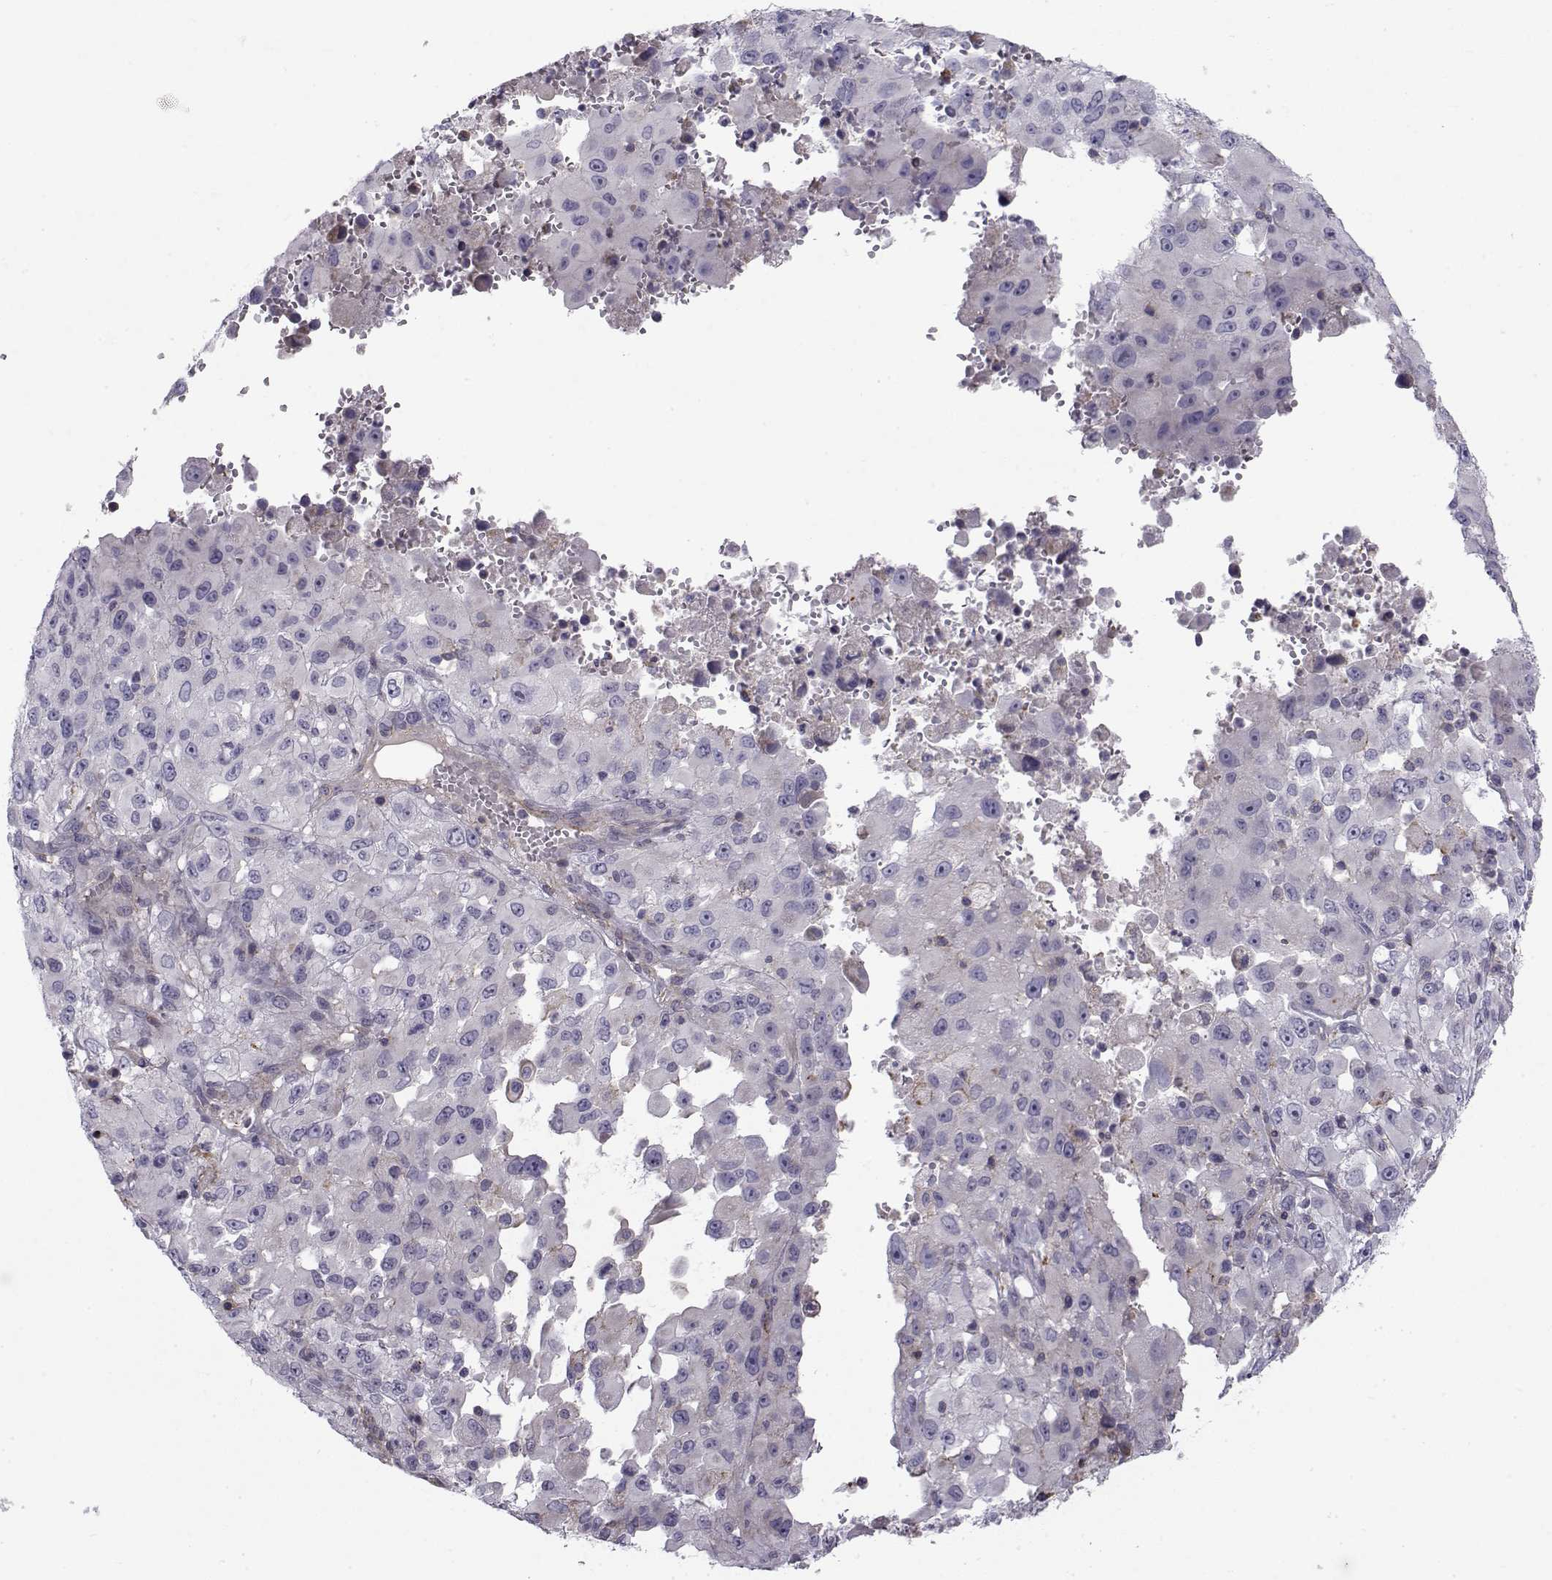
{"staining": {"intensity": "negative", "quantity": "none", "location": "none"}, "tissue": "melanoma", "cell_type": "Tumor cells", "image_type": "cancer", "snomed": [{"axis": "morphology", "description": "Malignant melanoma, Metastatic site"}, {"axis": "topography", "description": "Soft tissue"}], "caption": "The image demonstrates no significant positivity in tumor cells of malignant melanoma (metastatic site).", "gene": "LRRC27", "patient": {"sex": "male", "age": 50}}